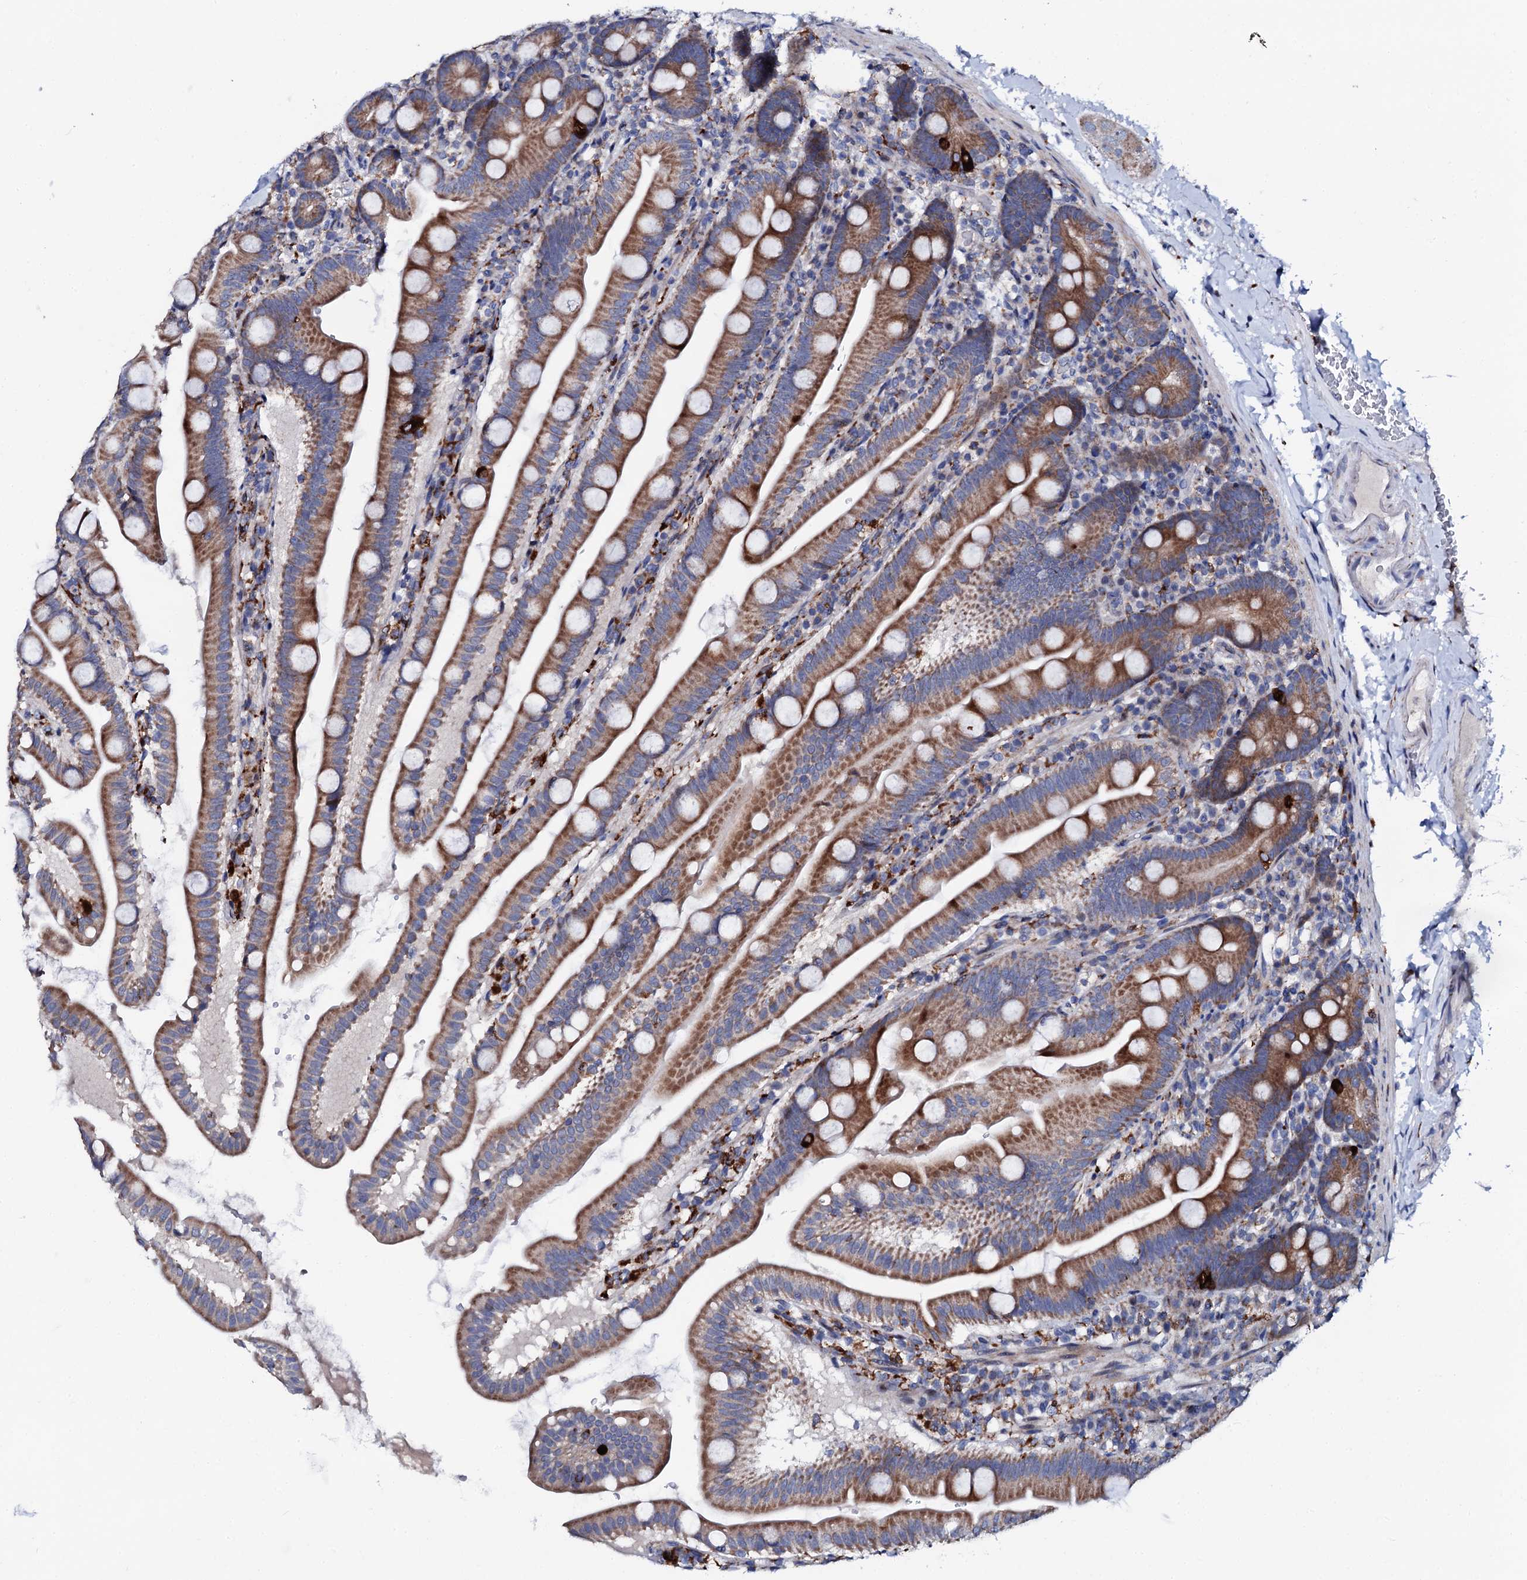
{"staining": {"intensity": "strong", "quantity": ">75%", "location": "cytoplasmic/membranous"}, "tissue": "small intestine", "cell_type": "Glandular cells", "image_type": "normal", "snomed": [{"axis": "morphology", "description": "Normal tissue, NOS"}, {"axis": "topography", "description": "Small intestine"}], "caption": "An image showing strong cytoplasmic/membranous expression in approximately >75% of glandular cells in unremarkable small intestine, as visualized by brown immunohistochemical staining.", "gene": "TCIRG1", "patient": {"sex": "female", "age": 68}}